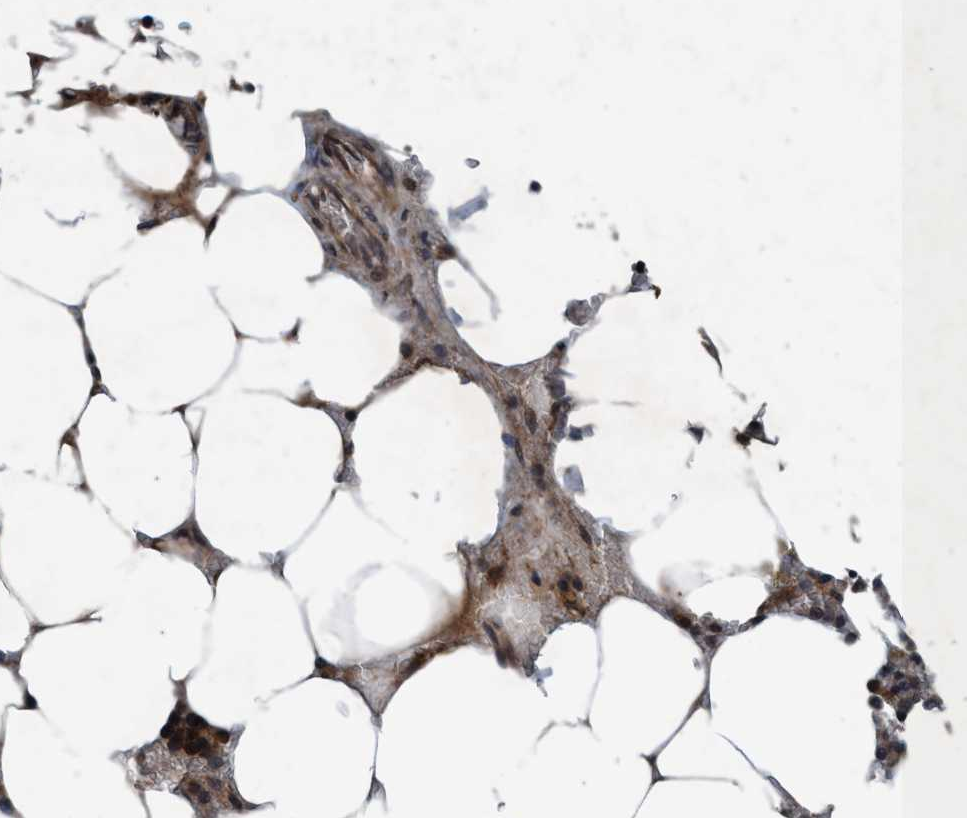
{"staining": {"intensity": "moderate", "quantity": "25%-75%", "location": "cytoplasmic/membranous"}, "tissue": "bone marrow", "cell_type": "Hematopoietic cells", "image_type": "normal", "snomed": [{"axis": "morphology", "description": "Normal tissue, NOS"}, {"axis": "topography", "description": "Bone marrow"}], "caption": "Moderate cytoplasmic/membranous protein positivity is appreciated in approximately 25%-75% of hematopoietic cells in bone marrow.", "gene": "AKT1S1", "patient": {"sex": "male", "age": 70}}